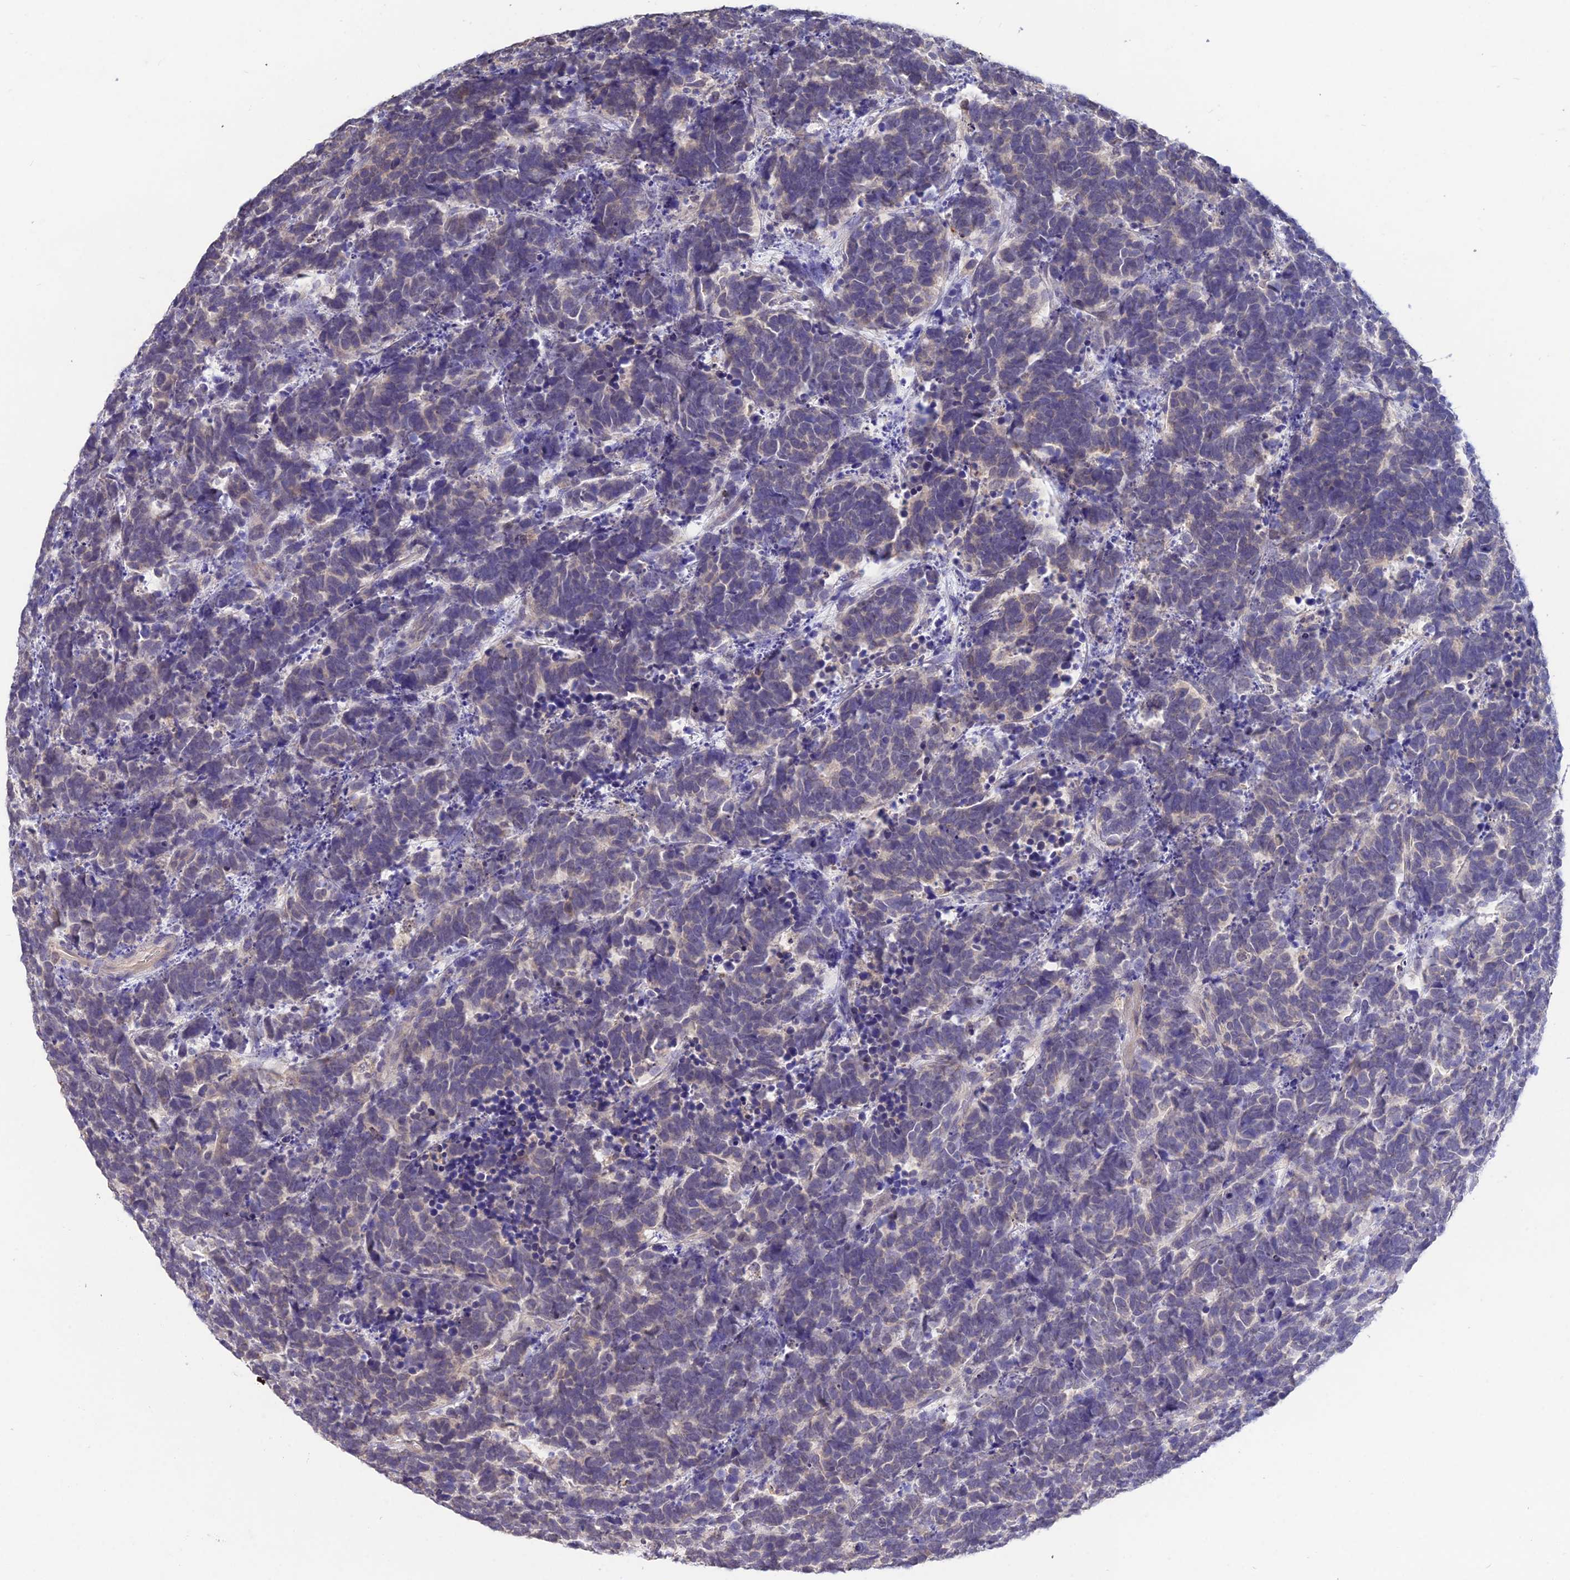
{"staining": {"intensity": "negative", "quantity": "none", "location": "none"}, "tissue": "carcinoid", "cell_type": "Tumor cells", "image_type": "cancer", "snomed": [{"axis": "morphology", "description": "Carcinoma, NOS"}, {"axis": "morphology", "description": "Carcinoid, malignant, NOS"}, {"axis": "topography", "description": "Urinary bladder"}], "caption": "Immunohistochemical staining of carcinoid exhibits no significant positivity in tumor cells.", "gene": "PGK1", "patient": {"sex": "male", "age": 57}}